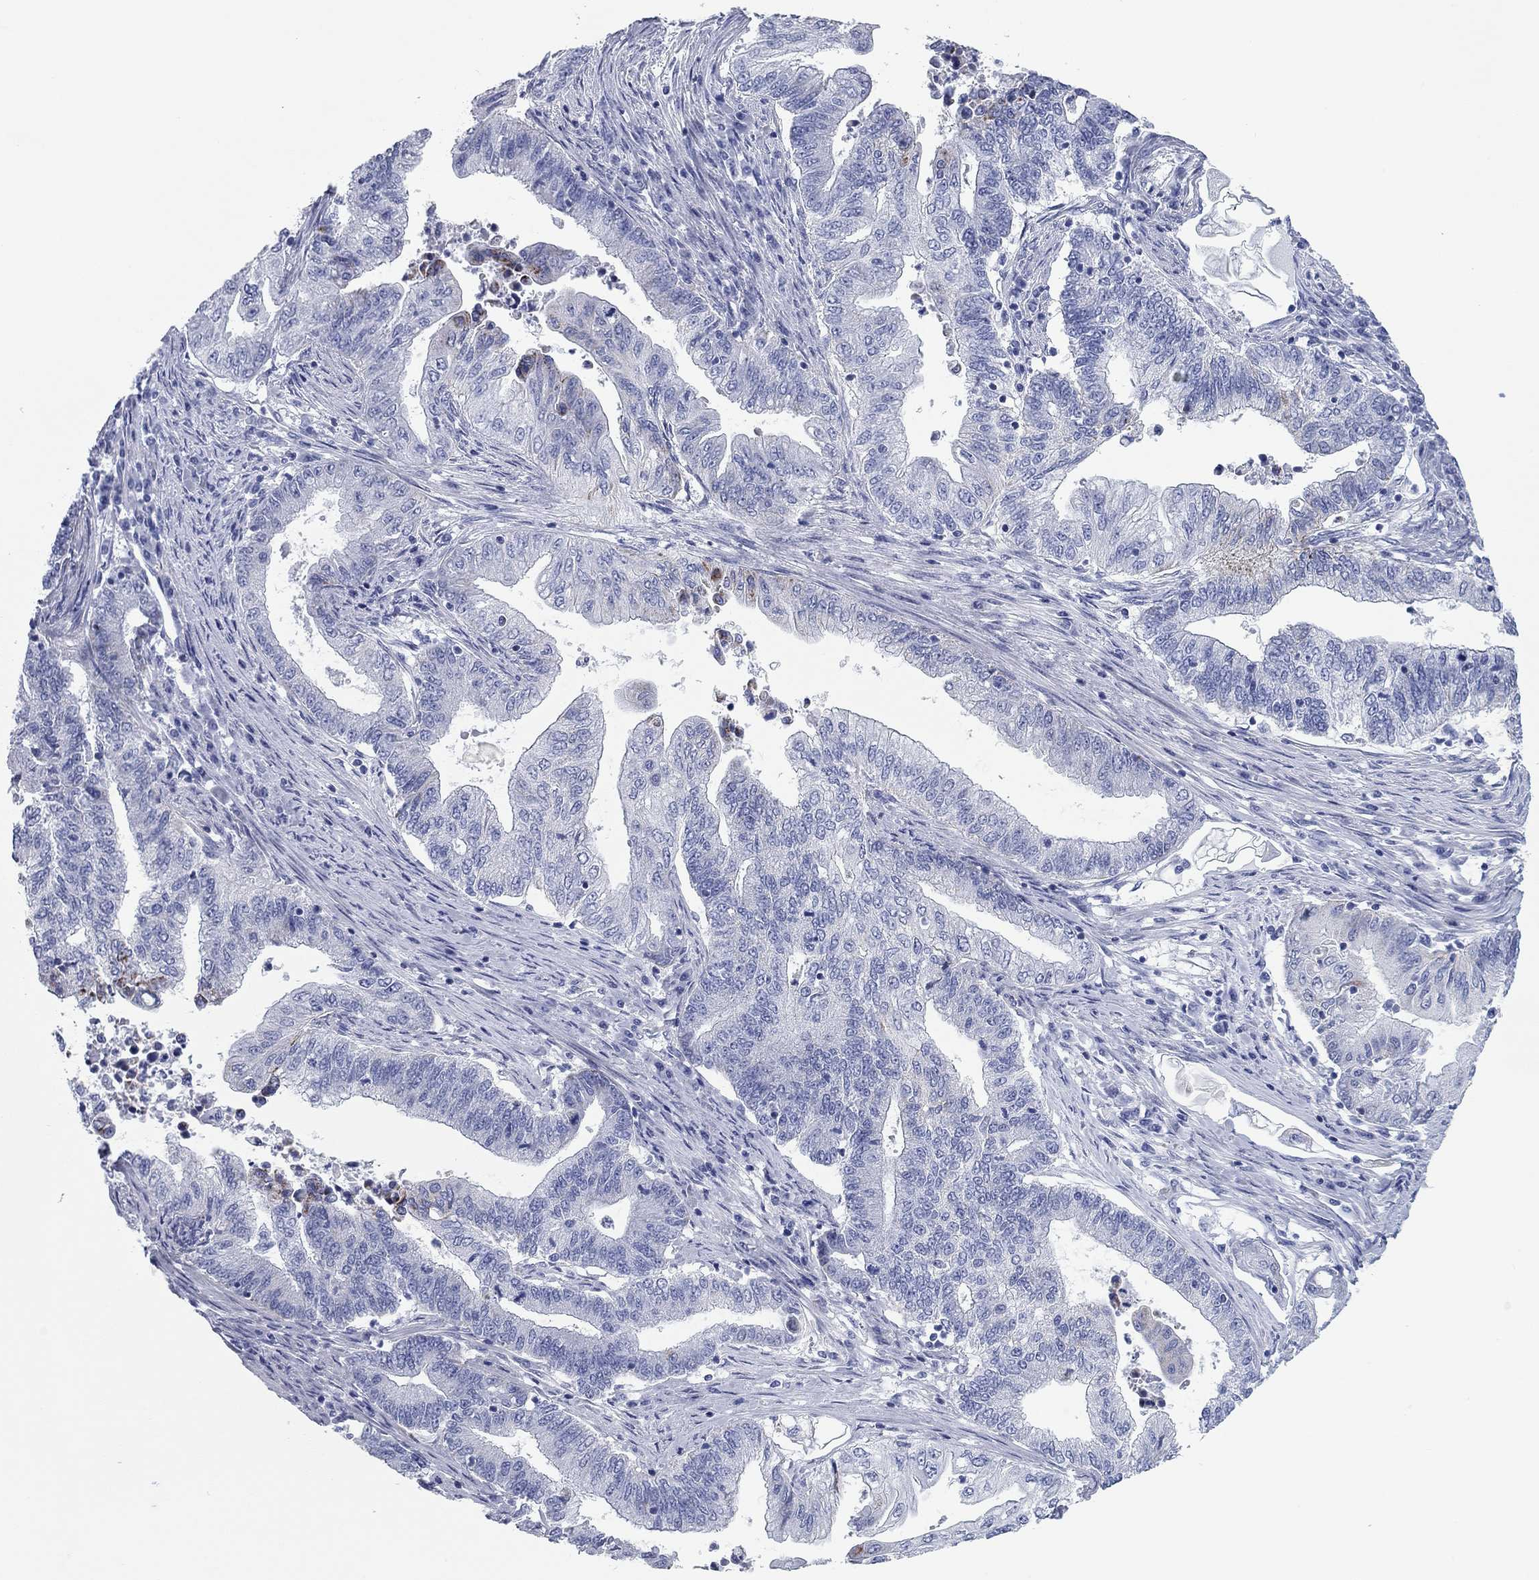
{"staining": {"intensity": "negative", "quantity": "none", "location": "none"}, "tissue": "endometrial cancer", "cell_type": "Tumor cells", "image_type": "cancer", "snomed": [{"axis": "morphology", "description": "Adenocarcinoma, NOS"}, {"axis": "topography", "description": "Uterus"}, {"axis": "topography", "description": "Endometrium"}], "caption": "Tumor cells show no significant protein positivity in endometrial cancer.", "gene": "CHI3L2", "patient": {"sex": "female", "age": 54}}